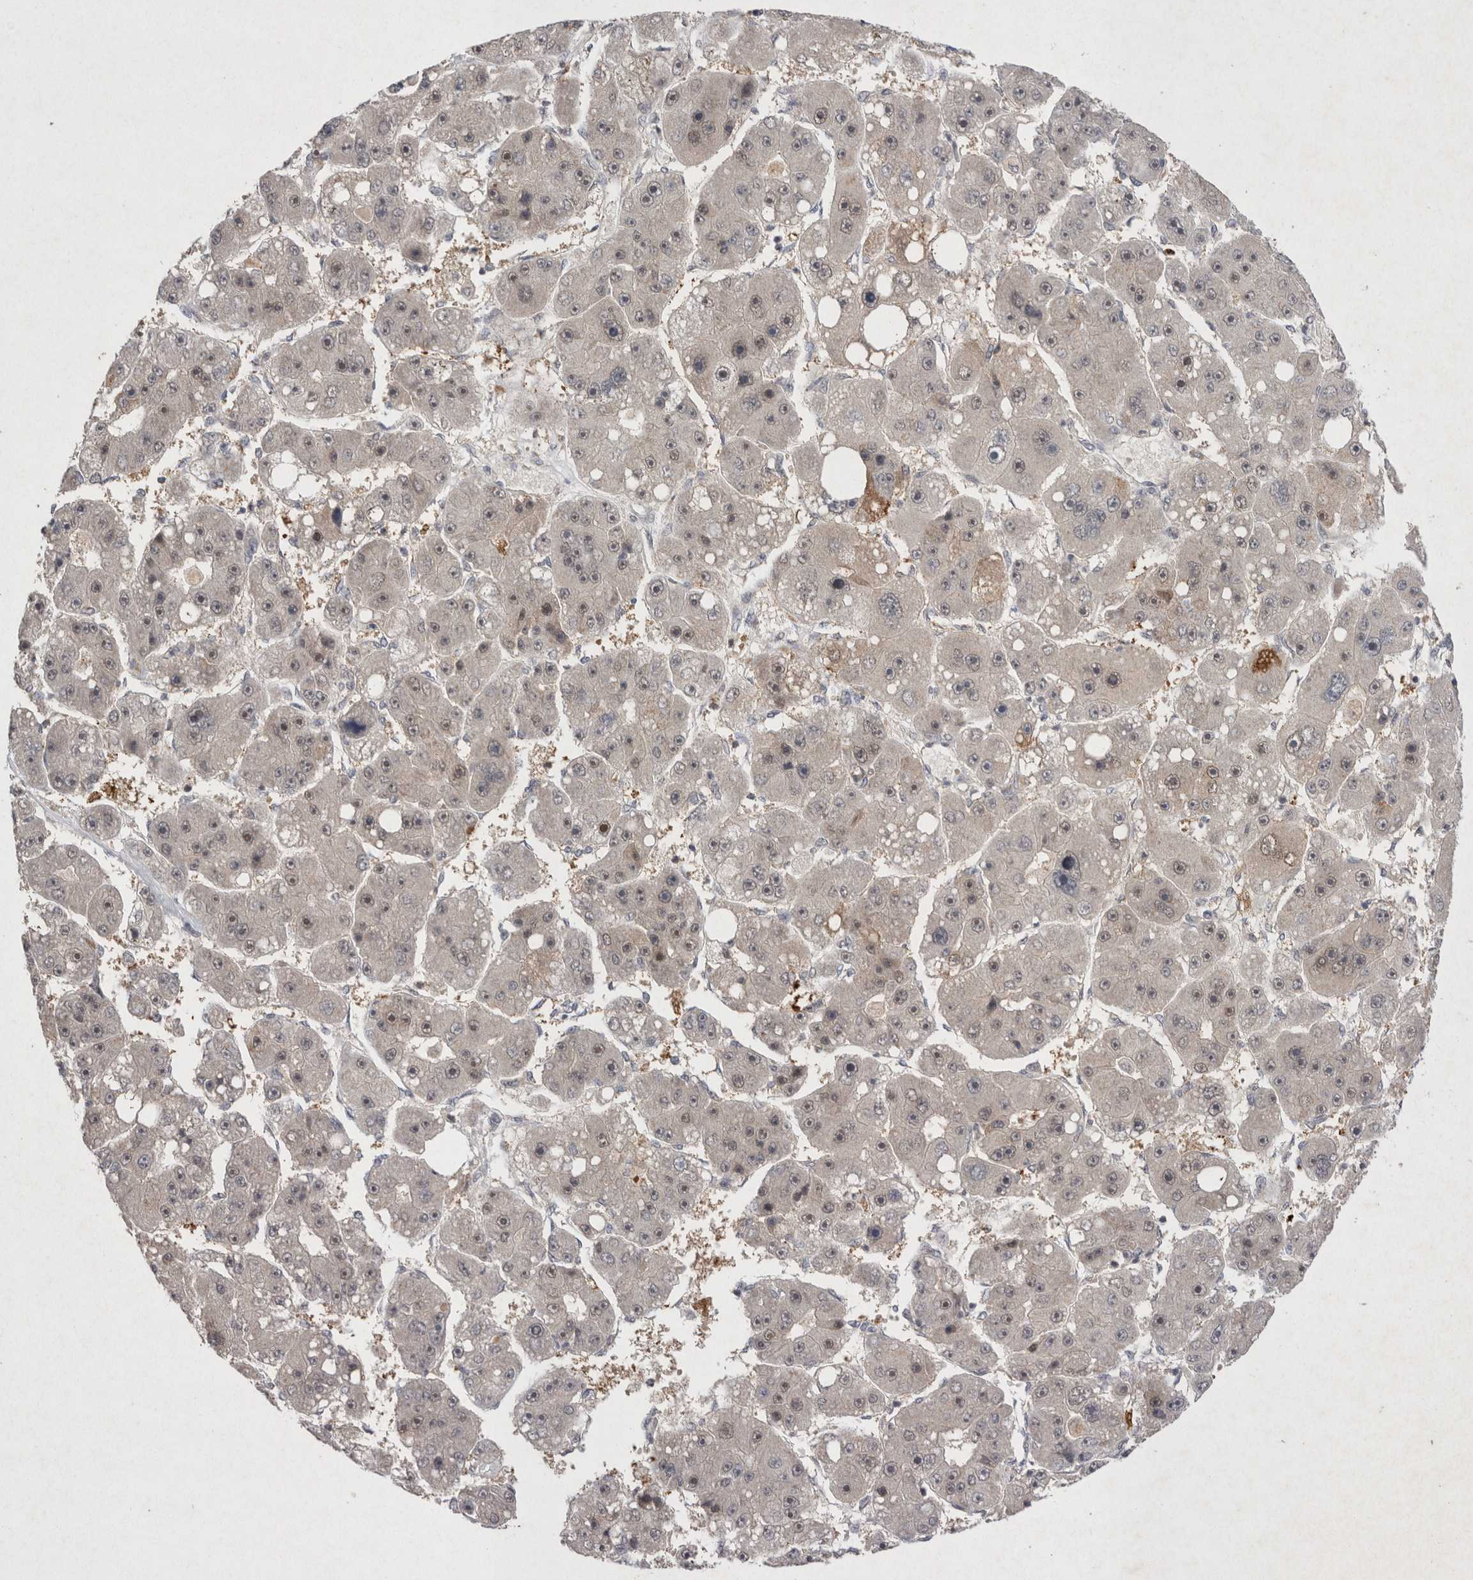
{"staining": {"intensity": "weak", "quantity": "<25%", "location": "nuclear"}, "tissue": "liver cancer", "cell_type": "Tumor cells", "image_type": "cancer", "snomed": [{"axis": "morphology", "description": "Carcinoma, Hepatocellular, NOS"}, {"axis": "topography", "description": "Liver"}], "caption": "There is no significant expression in tumor cells of liver cancer. Nuclei are stained in blue.", "gene": "STK11", "patient": {"sex": "female", "age": 61}}